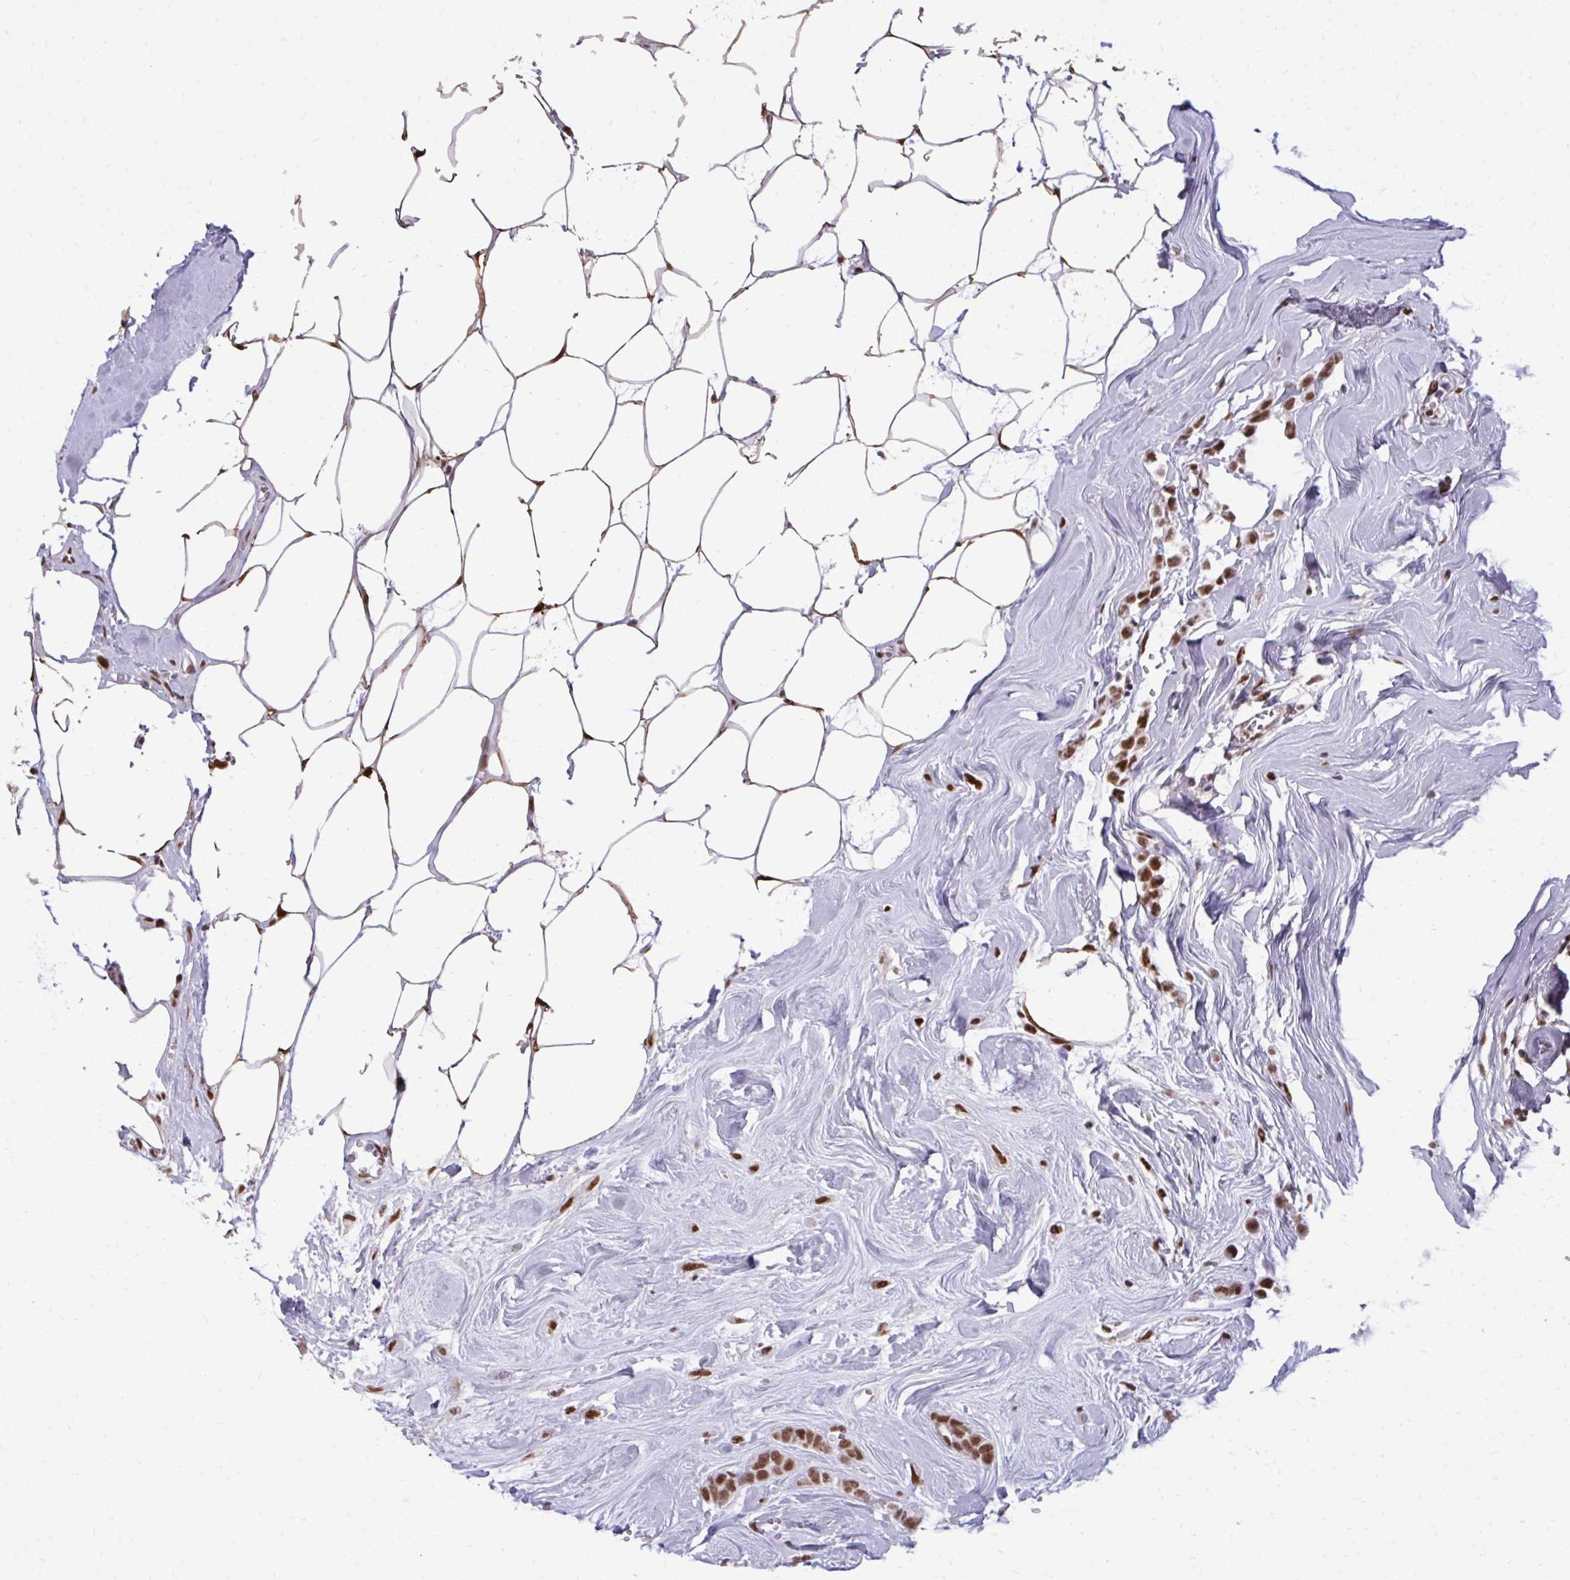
{"staining": {"intensity": "moderate", "quantity": ">75%", "location": "nuclear"}, "tissue": "breast cancer", "cell_type": "Tumor cells", "image_type": "cancer", "snomed": [{"axis": "morphology", "description": "Duct carcinoma"}, {"axis": "topography", "description": "Breast"}], "caption": "Tumor cells reveal medium levels of moderate nuclear expression in about >75% of cells in human breast intraductal carcinoma. (Brightfield microscopy of DAB IHC at high magnification).", "gene": "CDYL", "patient": {"sex": "female", "age": 80}}